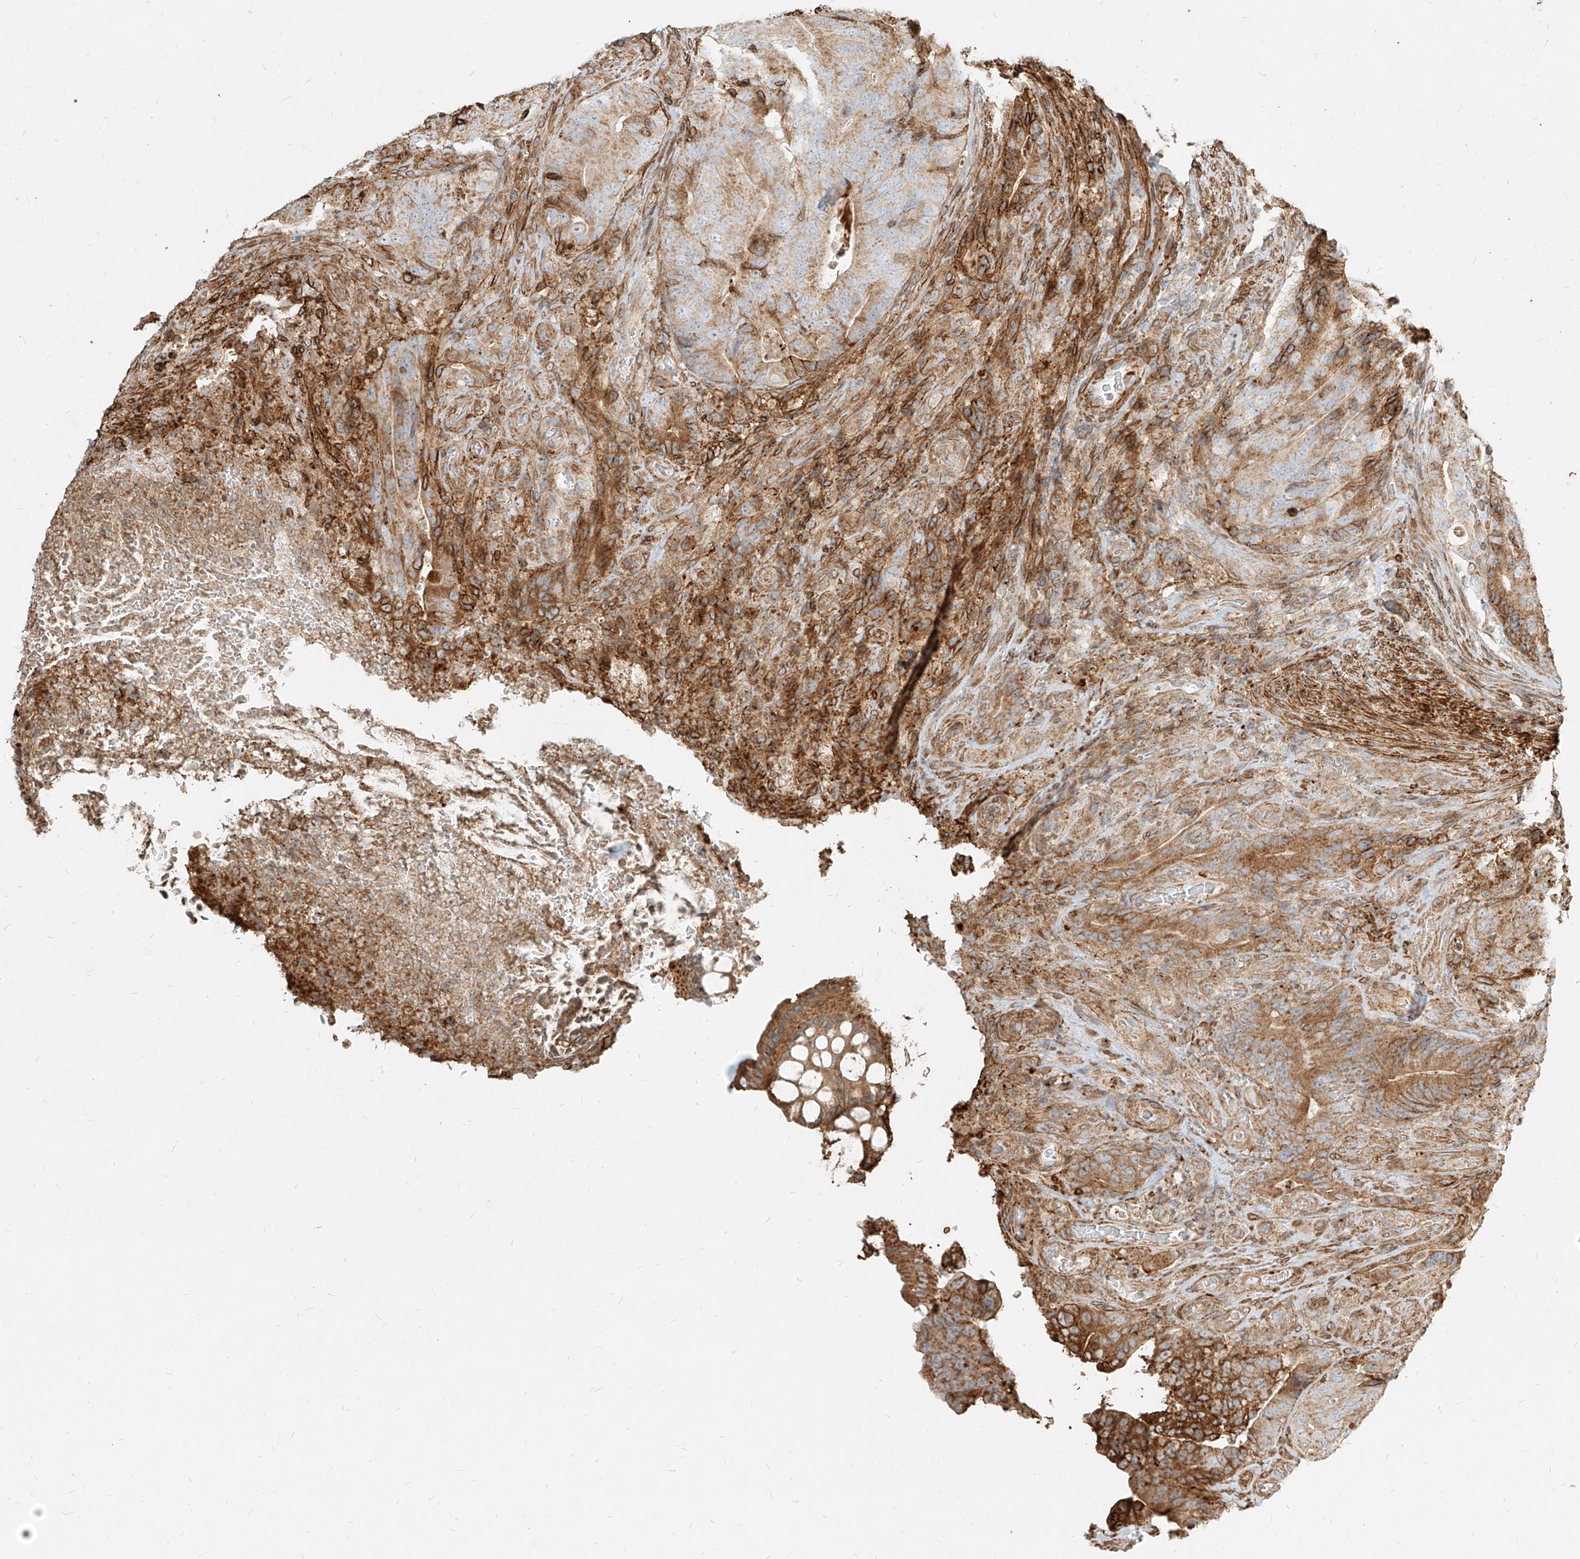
{"staining": {"intensity": "moderate", "quantity": "25%-75%", "location": "cytoplasmic/membranous"}, "tissue": "colorectal cancer", "cell_type": "Tumor cells", "image_type": "cancer", "snomed": [{"axis": "morphology", "description": "Normal tissue, NOS"}, {"axis": "topography", "description": "Colon"}], "caption": "Protein staining exhibits moderate cytoplasmic/membranous positivity in approximately 25%-75% of tumor cells in colorectal cancer.", "gene": "MTX2", "patient": {"sex": "female", "age": 82}}